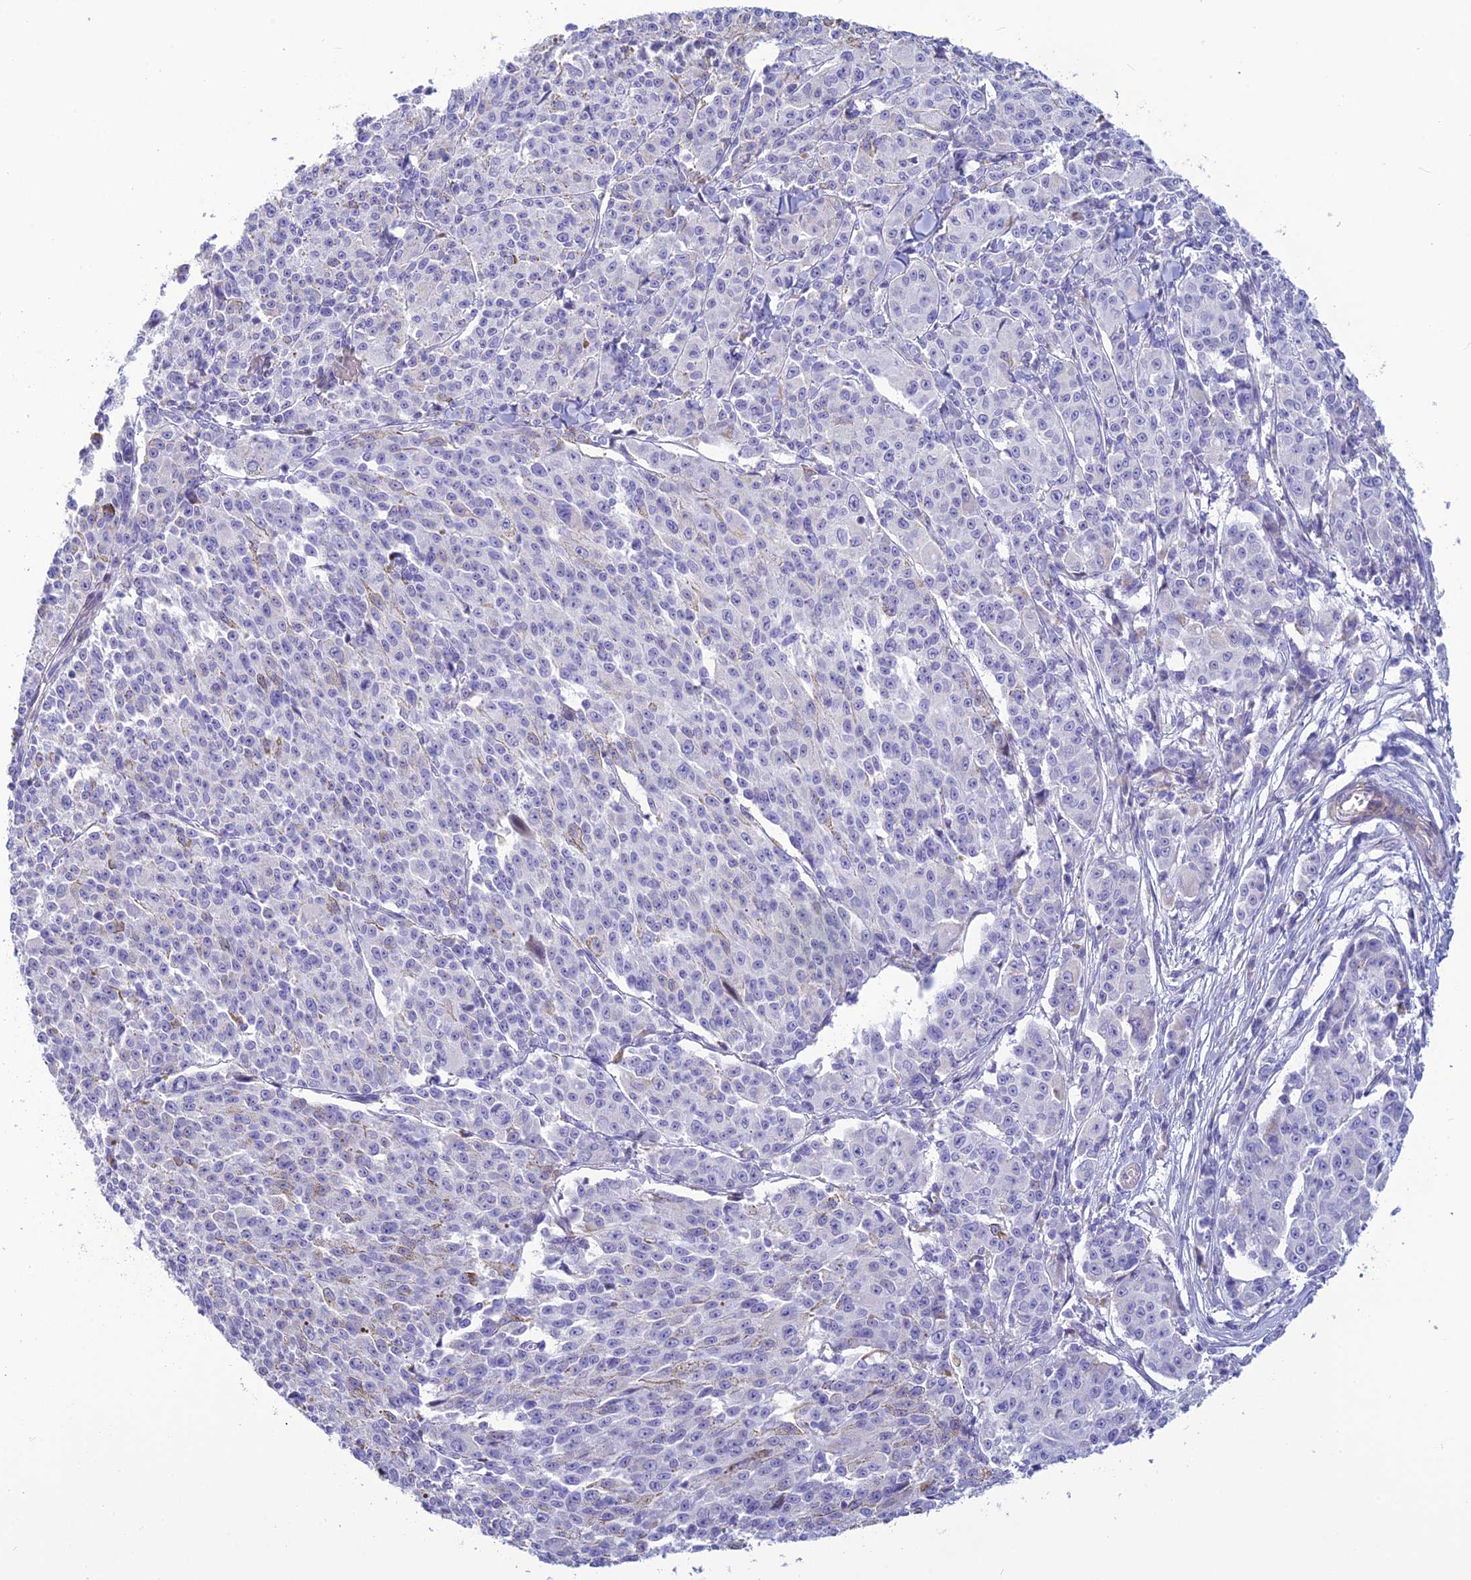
{"staining": {"intensity": "negative", "quantity": "none", "location": "none"}, "tissue": "melanoma", "cell_type": "Tumor cells", "image_type": "cancer", "snomed": [{"axis": "morphology", "description": "Malignant melanoma, NOS"}, {"axis": "topography", "description": "Skin"}], "caption": "This is an IHC histopathology image of malignant melanoma. There is no expression in tumor cells.", "gene": "POMGNT1", "patient": {"sex": "female", "age": 52}}